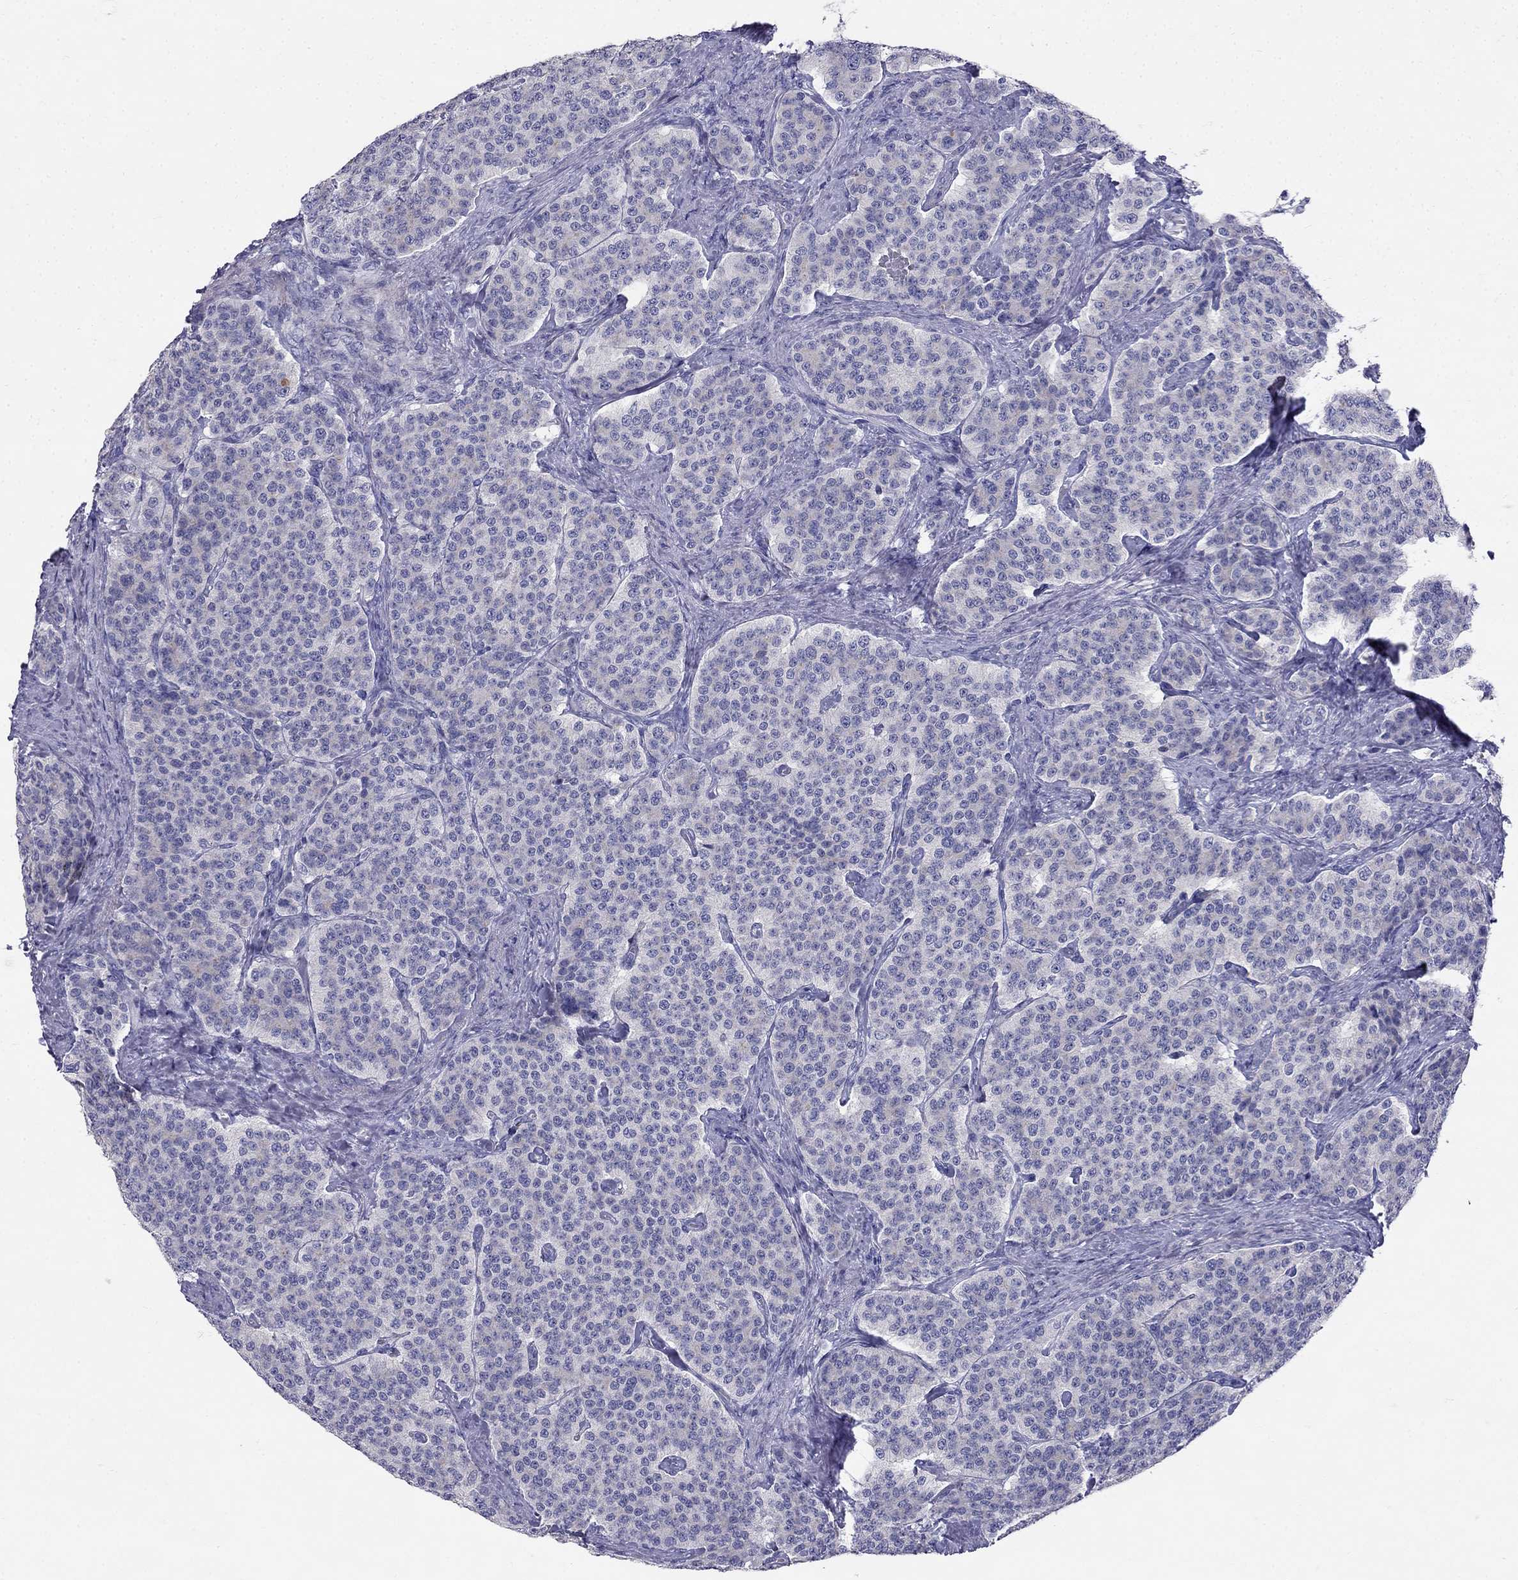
{"staining": {"intensity": "negative", "quantity": "none", "location": "none"}, "tissue": "carcinoid", "cell_type": "Tumor cells", "image_type": "cancer", "snomed": [{"axis": "morphology", "description": "Carcinoid, malignant, NOS"}, {"axis": "topography", "description": "Small intestine"}], "caption": "Tumor cells are negative for brown protein staining in carcinoid (malignant). (DAB immunohistochemistry with hematoxylin counter stain).", "gene": "RFLNA", "patient": {"sex": "female", "age": 58}}